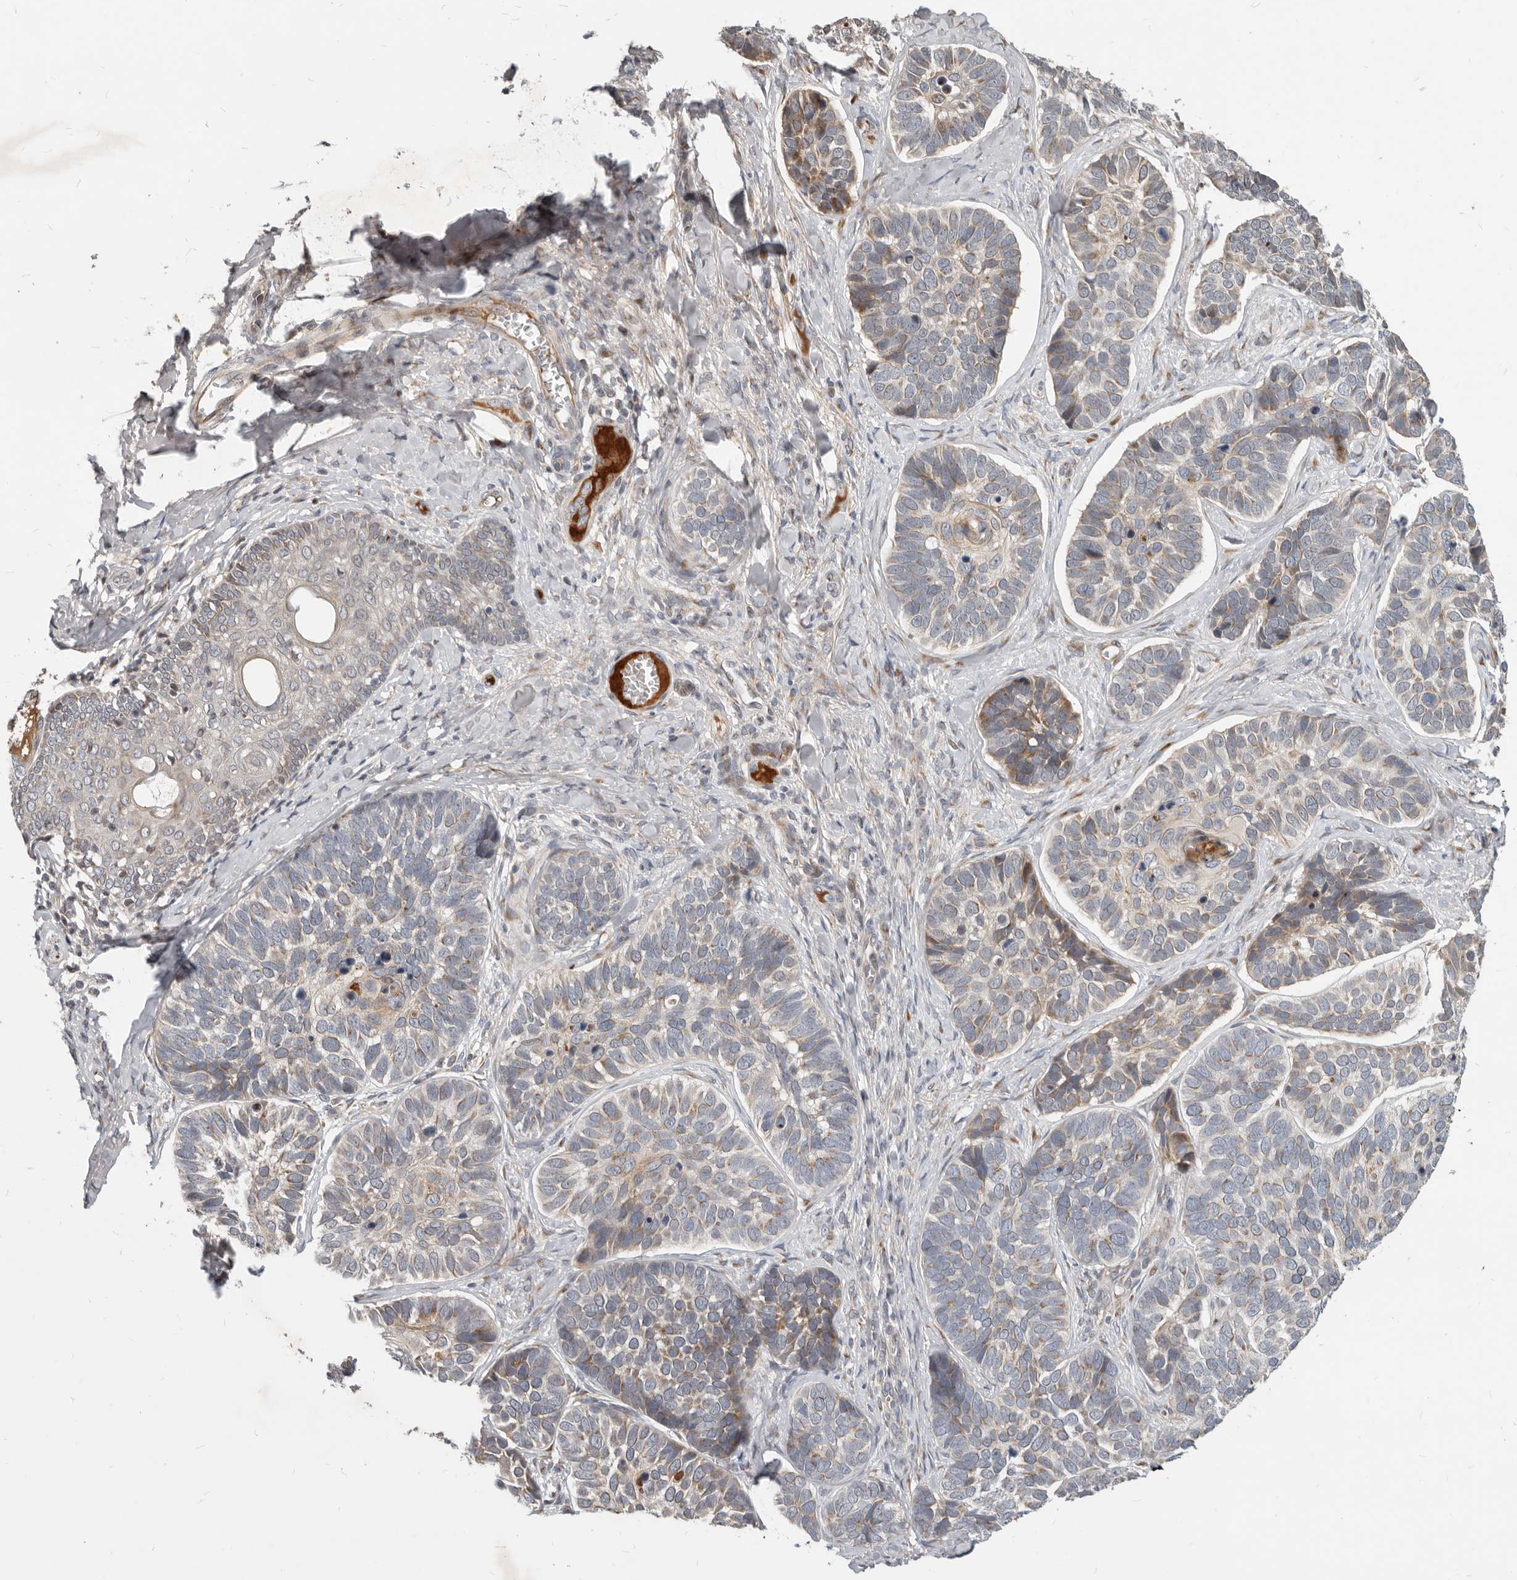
{"staining": {"intensity": "weak", "quantity": "25%-75%", "location": "cytoplasmic/membranous"}, "tissue": "skin cancer", "cell_type": "Tumor cells", "image_type": "cancer", "snomed": [{"axis": "morphology", "description": "Basal cell carcinoma"}, {"axis": "topography", "description": "Skin"}], "caption": "An IHC micrograph of neoplastic tissue is shown. Protein staining in brown shows weak cytoplasmic/membranous positivity in basal cell carcinoma (skin) within tumor cells.", "gene": "NPY4R", "patient": {"sex": "male", "age": 62}}